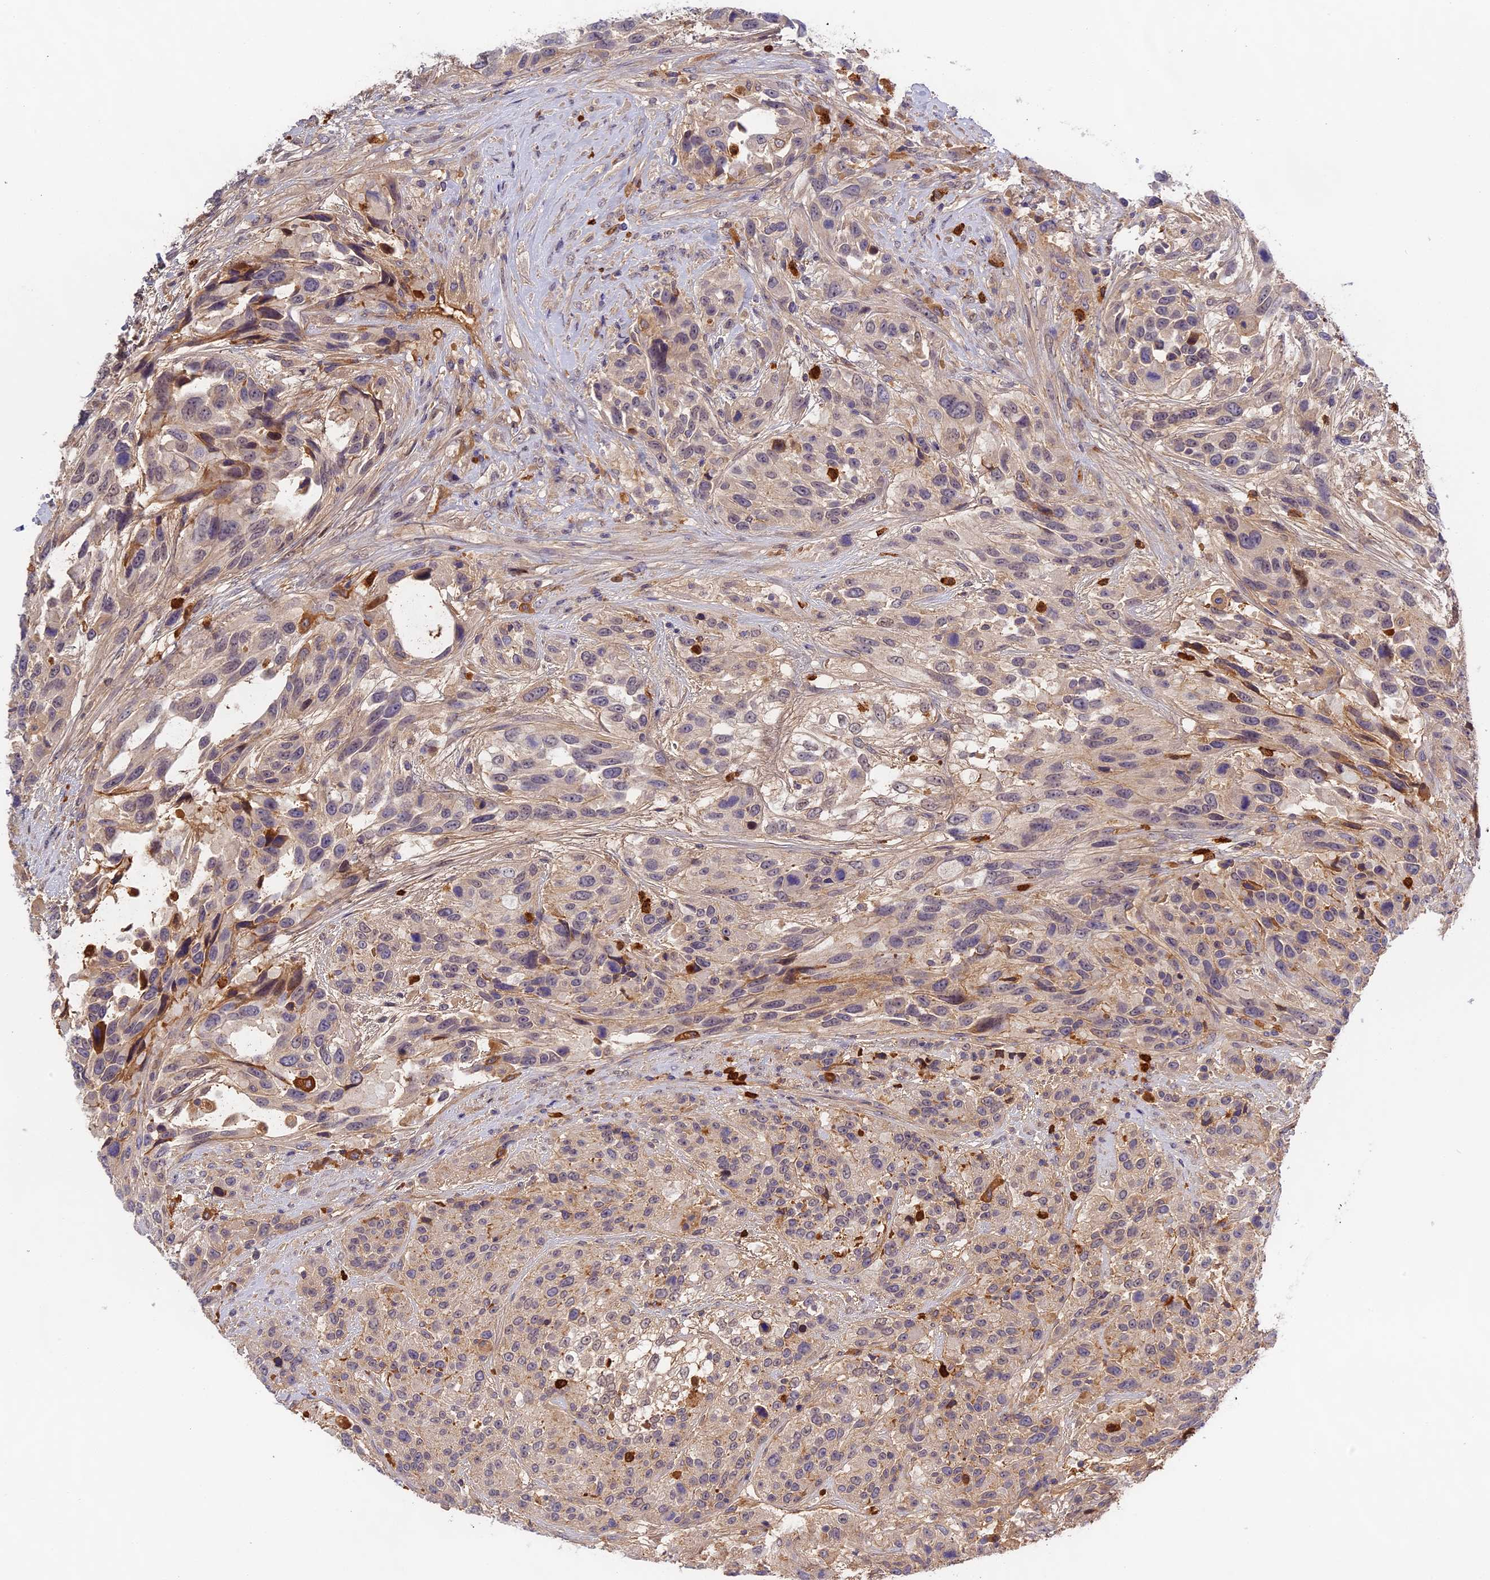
{"staining": {"intensity": "weak", "quantity": "25%-75%", "location": "cytoplasmic/membranous"}, "tissue": "urothelial cancer", "cell_type": "Tumor cells", "image_type": "cancer", "snomed": [{"axis": "morphology", "description": "Urothelial carcinoma, High grade"}, {"axis": "topography", "description": "Urinary bladder"}], "caption": "Human urothelial cancer stained with a protein marker shows weak staining in tumor cells.", "gene": "ADGRD1", "patient": {"sex": "female", "age": 70}}